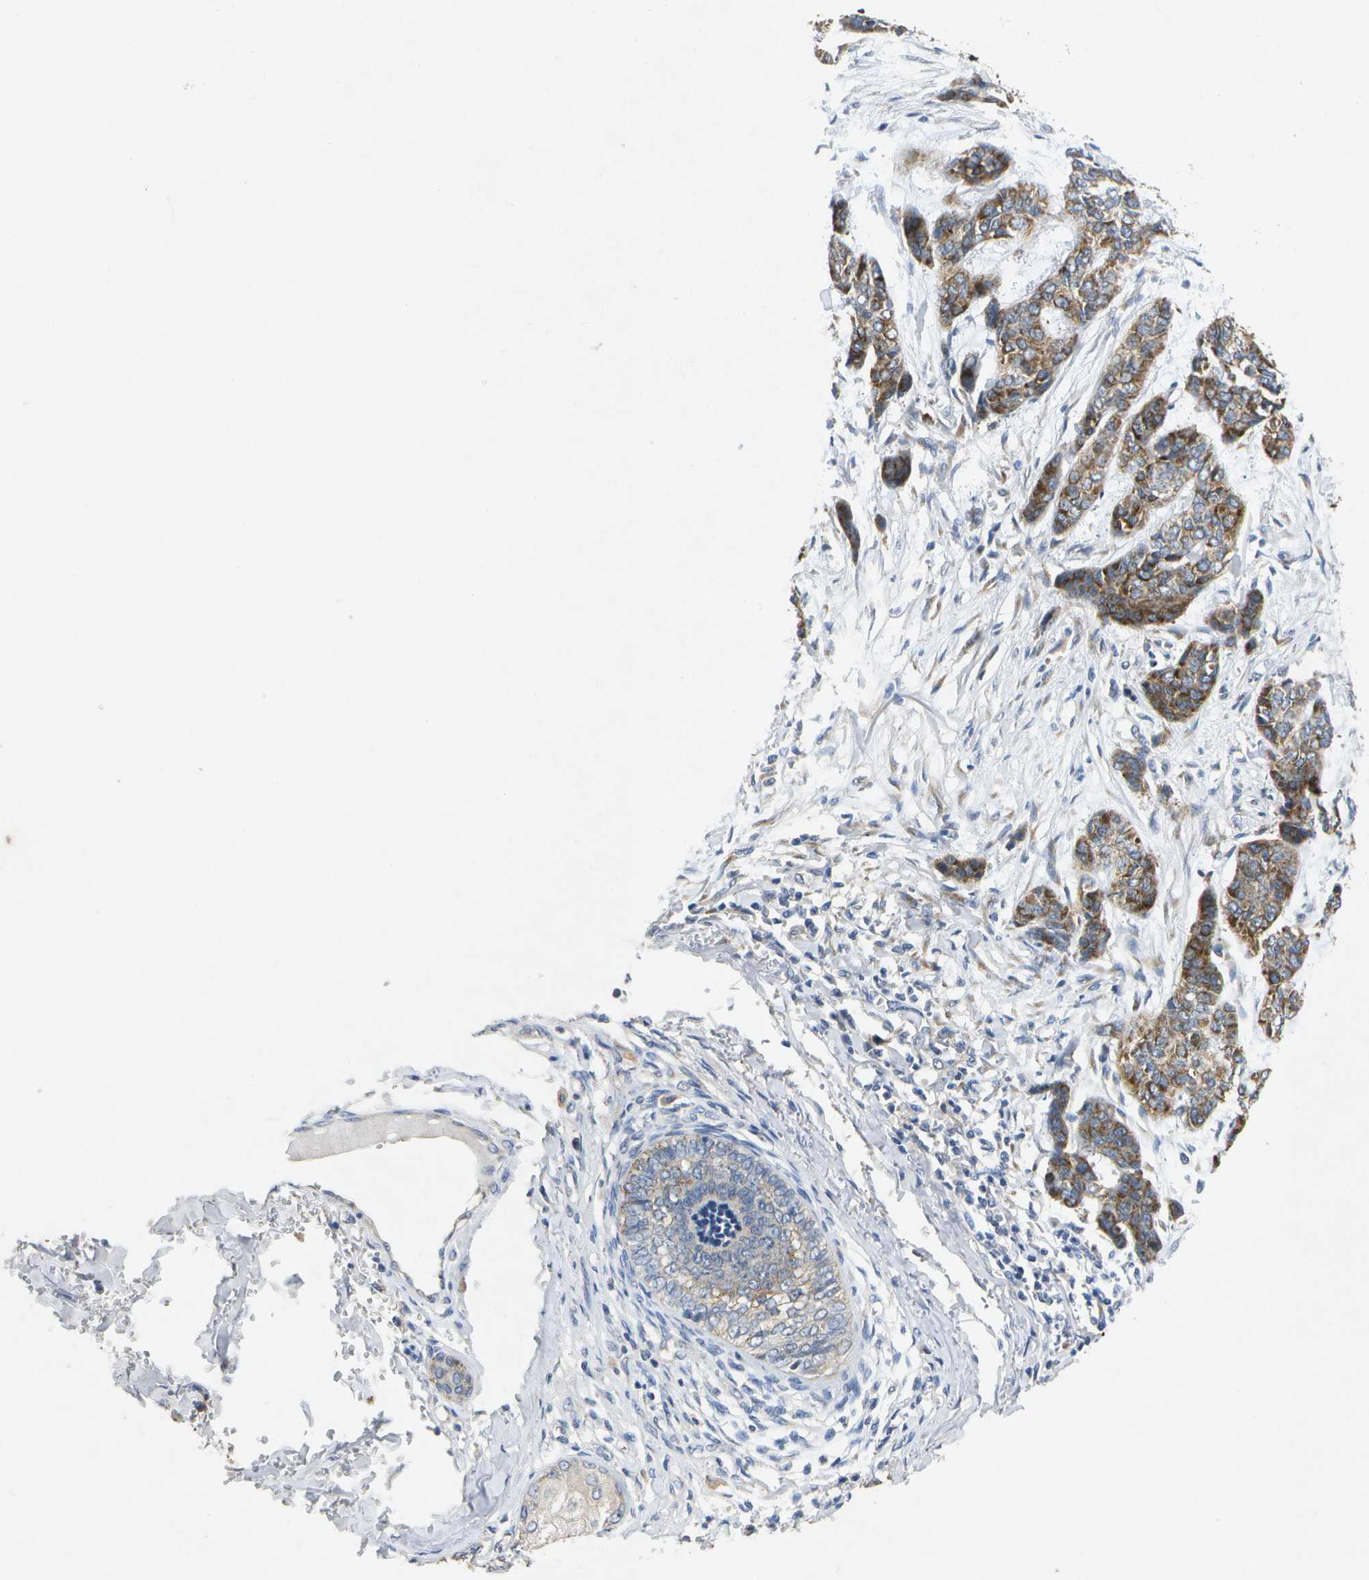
{"staining": {"intensity": "moderate", "quantity": ">75%", "location": "cytoplasmic/membranous"}, "tissue": "skin cancer", "cell_type": "Tumor cells", "image_type": "cancer", "snomed": [{"axis": "morphology", "description": "Basal cell carcinoma"}, {"axis": "topography", "description": "Skin"}], "caption": "Skin cancer was stained to show a protein in brown. There is medium levels of moderate cytoplasmic/membranous expression in approximately >75% of tumor cells. The staining was performed using DAB, with brown indicating positive protein expression. Nuclei are stained blue with hematoxylin.", "gene": "KDELR1", "patient": {"sex": "female", "age": 64}}